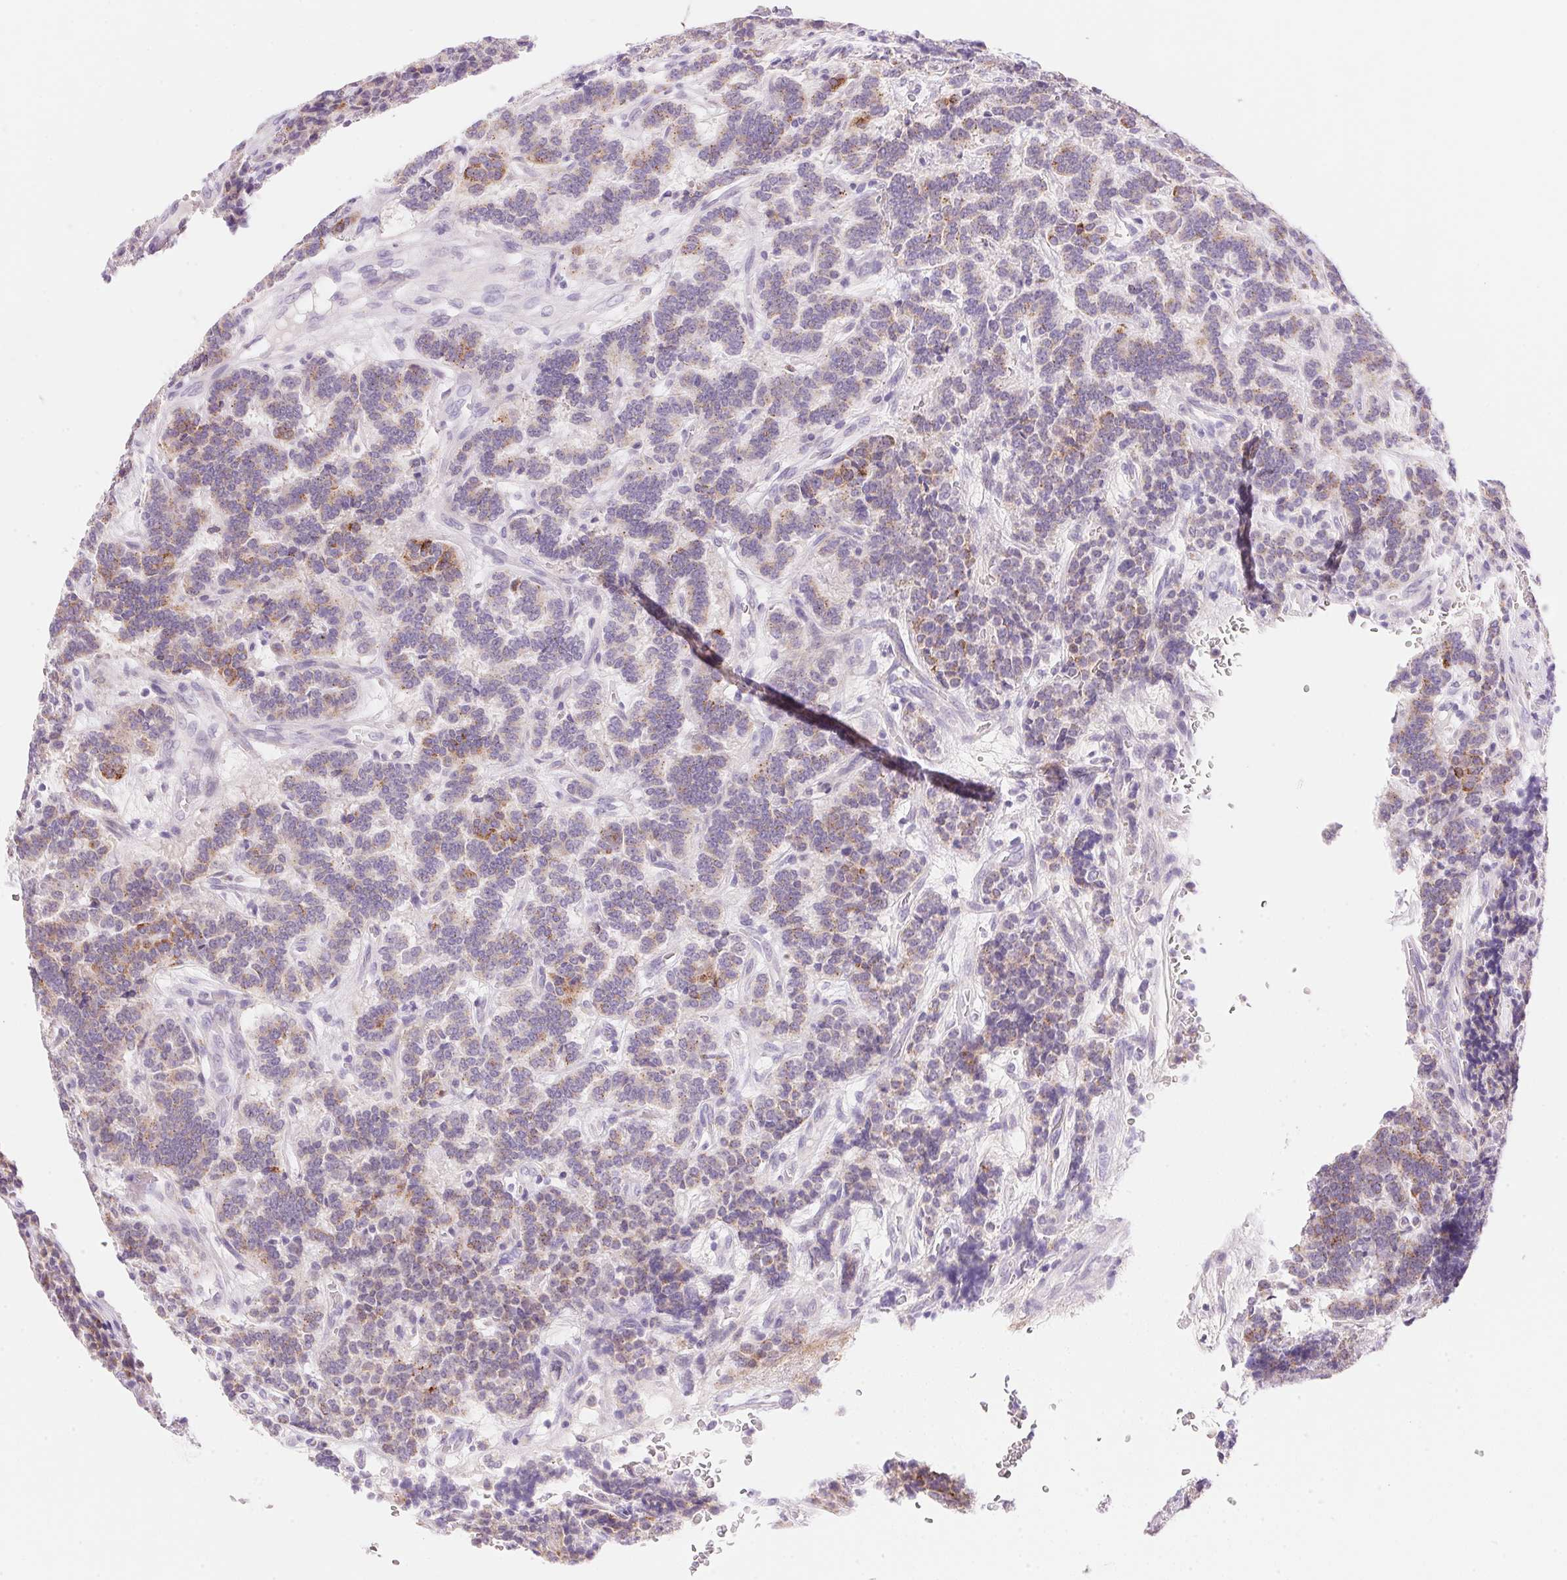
{"staining": {"intensity": "moderate", "quantity": "<25%", "location": "cytoplasmic/membranous"}, "tissue": "carcinoid", "cell_type": "Tumor cells", "image_type": "cancer", "snomed": [{"axis": "morphology", "description": "Carcinoid, malignant, NOS"}, {"axis": "topography", "description": "Pancreas"}], "caption": "Immunohistochemistry of carcinoid (malignant) exhibits low levels of moderate cytoplasmic/membranous staining in approximately <25% of tumor cells.", "gene": "TEKT1", "patient": {"sex": "male", "age": 36}}